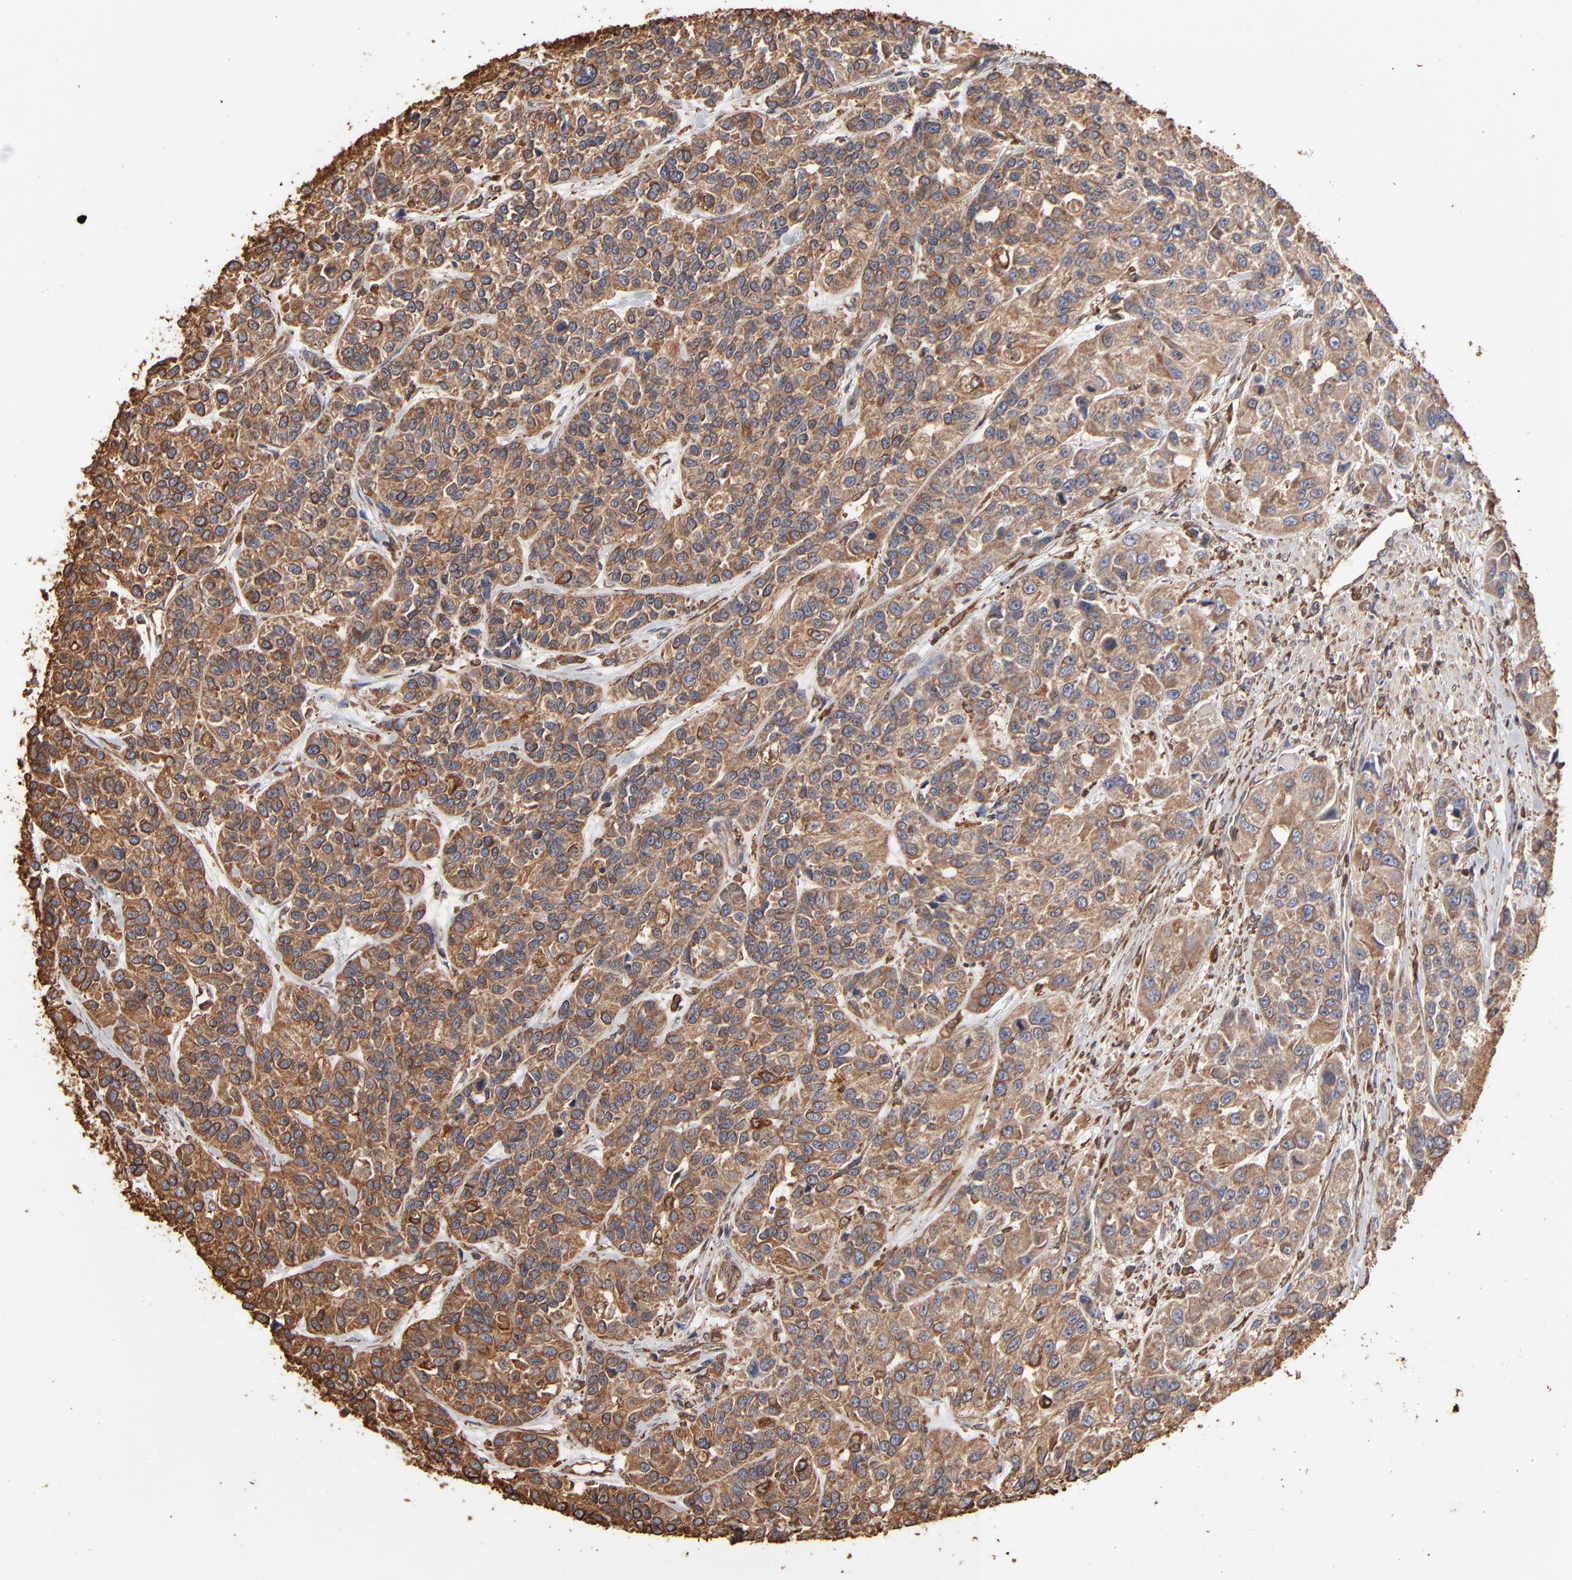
{"staining": {"intensity": "moderate", "quantity": ">75%", "location": "cytoplasmic/membranous"}, "tissue": "urothelial cancer", "cell_type": "Tumor cells", "image_type": "cancer", "snomed": [{"axis": "morphology", "description": "Urothelial carcinoma, High grade"}, {"axis": "topography", "description": "Urinary bladder"}], "caption": "Immunohistochemistry (IHC) staining of urothelial cancer, which exhibits medium levels of moderate cytoplasmic/membranous positivity in about >75% of tumor cells indicating moderate cytoplasmic/membranous protein expression. The staining was performed using DAB (3,3'-diaminobenzidine) (brown) for protein detection and nuclei were counterstained in hematoxylin (blue).", "gene": "PDIA3", "patient": {"sex": "female", "age": 81}}